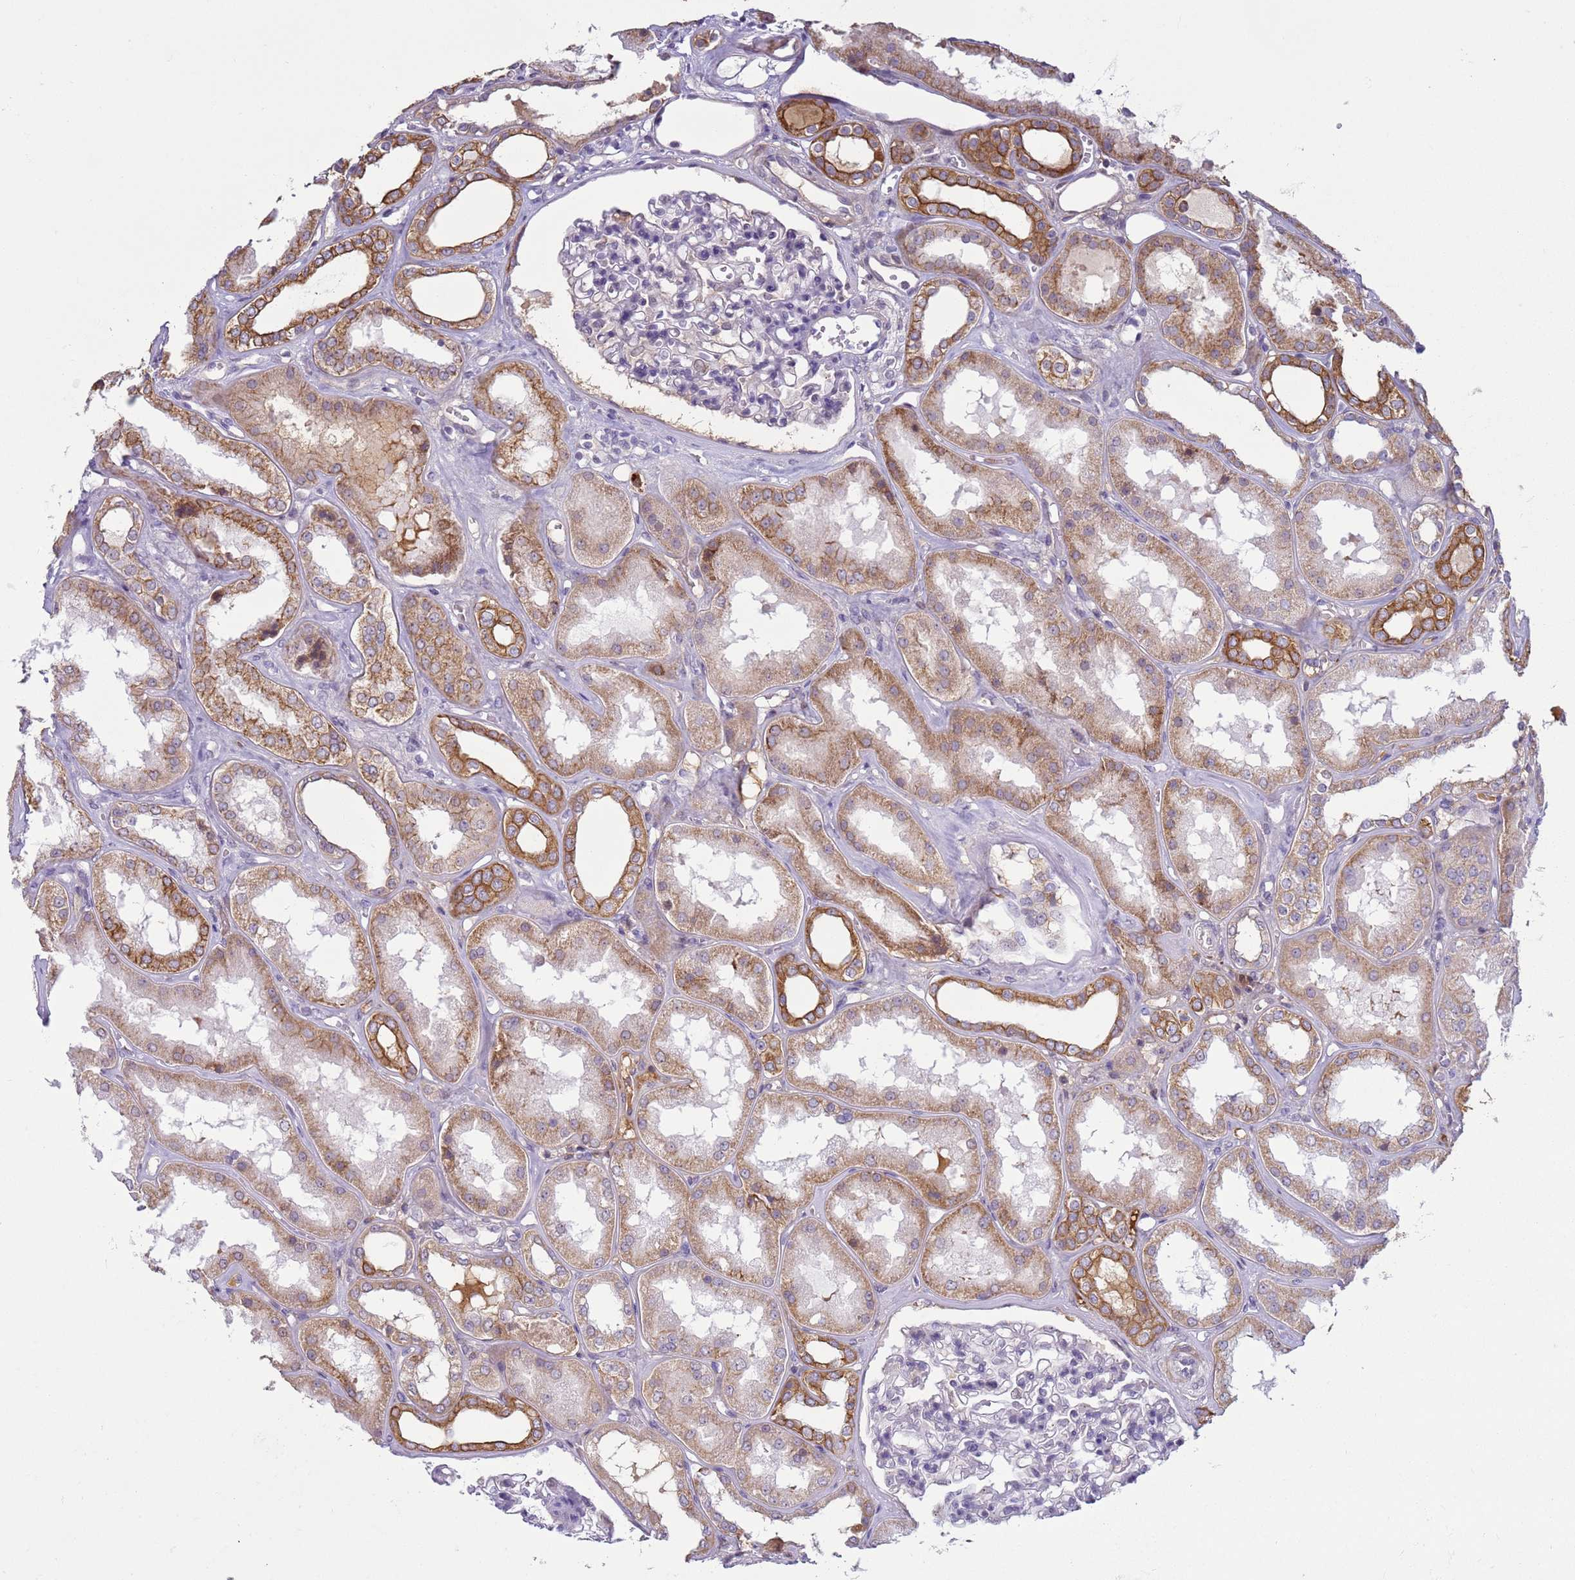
{"staining": {"intensity": "negative", "quantity": "none", "location": "none"}, "tissue": "kidney", "cell_type": "Cells in glomeruli", "image_type": "normal", "snomed": [{"axis": "morphology", "description": "Normal tissue, NOS"}, {"axis": "topography", "description": "Kidney"}], "caption": "Immunohistochemical staining of unremarkable human kidney displays no significant positivity in cells in glomeruli. (Immunohistochemistry, brightfield microscopy, high magnification).", "gene": "NPAP1", "patient": {"sex": "female", "age": 56}}